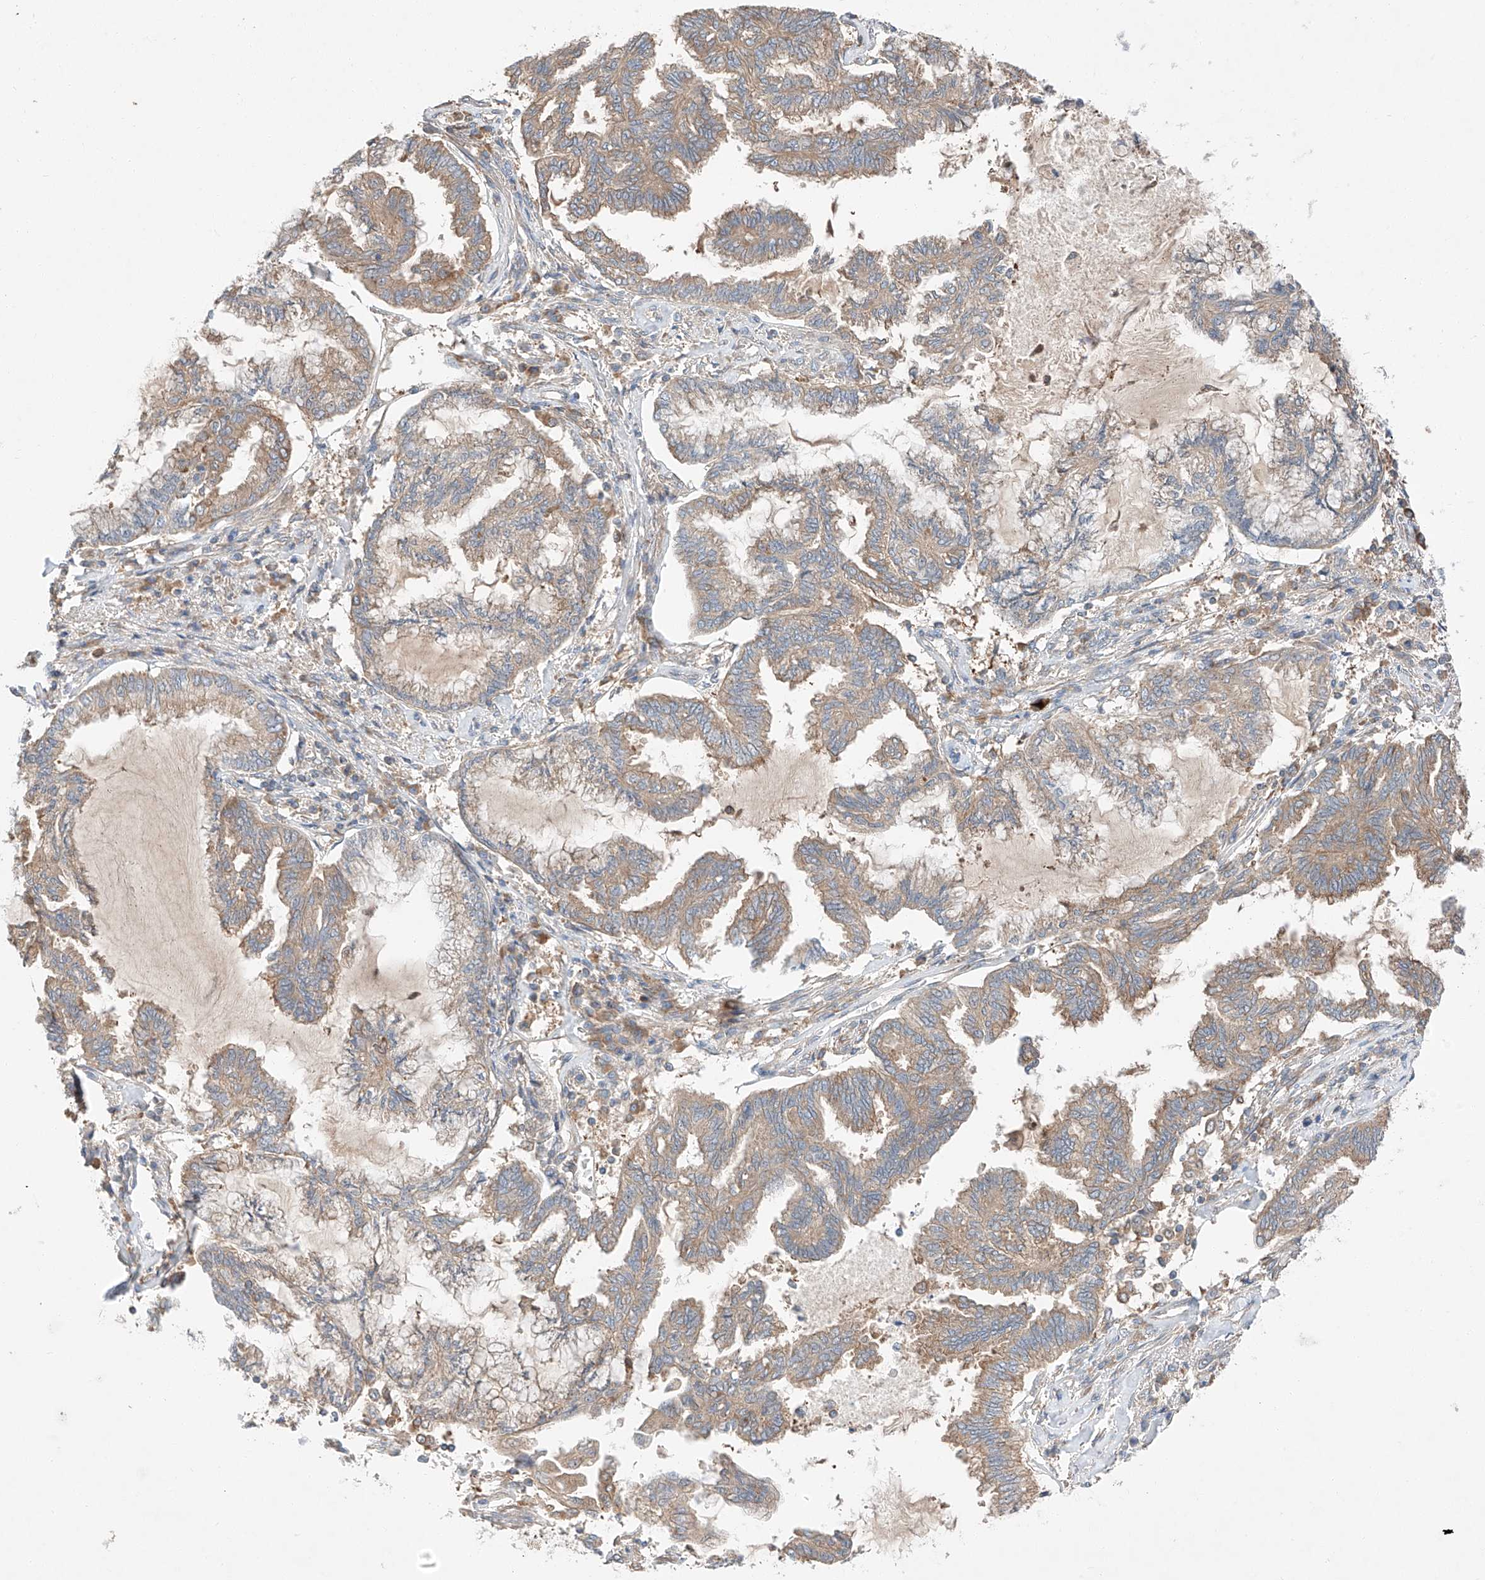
{"staining": {"intensity": "weak", "quantity": "25%-75%", "location": "cytoplasmic/membranous"}, "tissue": "endometrial cancer", "cell_type": "Tumor cells", "image_type": "cancer", "snomed": [{"axis": "morphology", "description": "Adenocarcinoma, NOS"}, {"axis": "topography", "description": "Endometrium"}], "caption": "DAB (3,3'-diaminobenzidine) immunohistochemical staining of endometrial cancer demonstrates weak cytoplasmic/membranous protein positivity in approximately 25%-75% of tumor cells. (Stains: DAB in brown, nuclei in blue, Microscopy: brightfield microscopy at high magnification).", "gene": "RUSC1", "patient": {"sex": "female", "age": 86}}